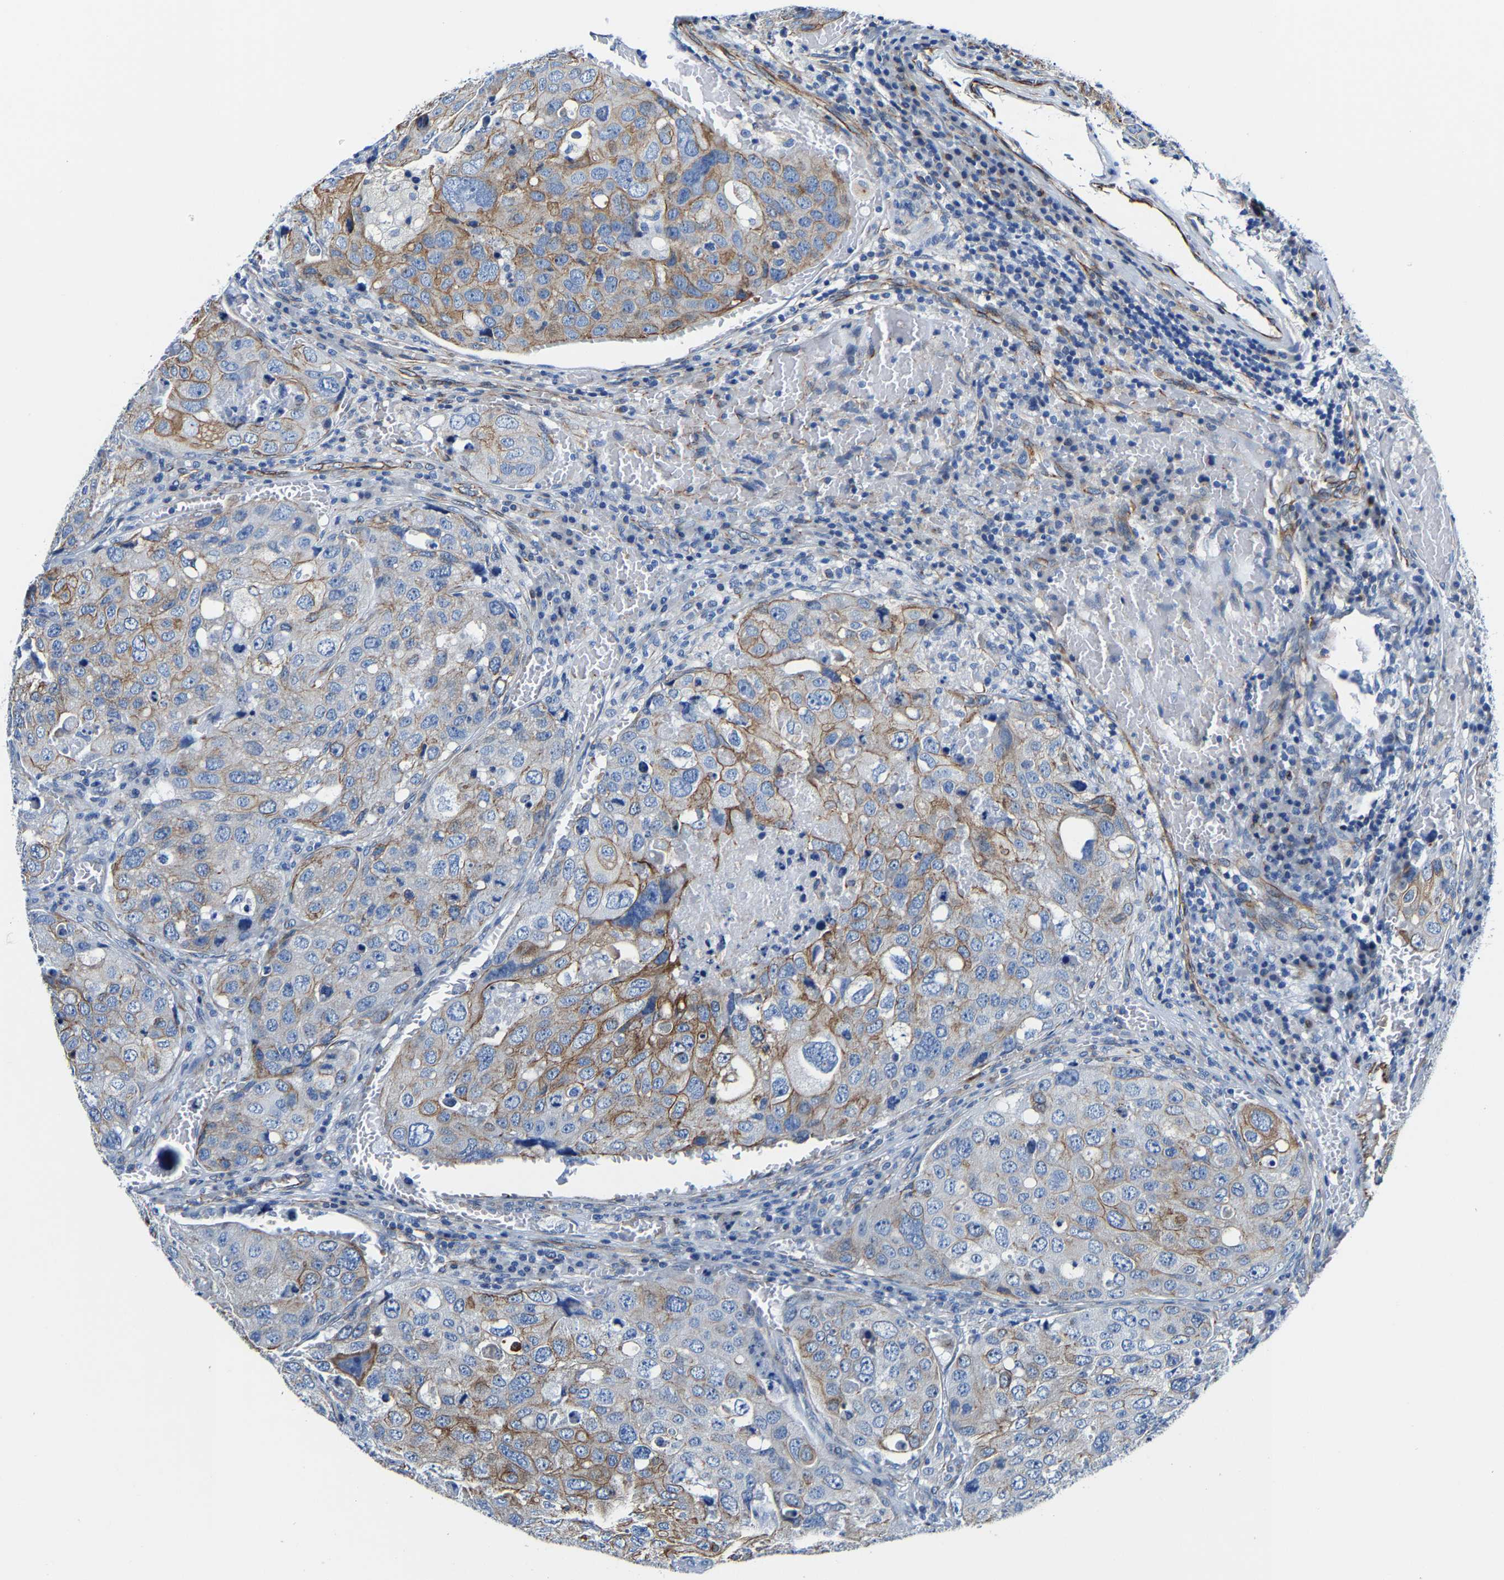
{"staining": {"intensity": "moderate", "quantity": "25%-75%", "location": "cytoplasmic/membranous"}, "tissue": "urothelial cancer", "cell_type": "Tumor cells", "image_type": "cancer", "snomed": [{"axis": "morphology", "description": "Urothelial carcinoma, High grade"}, {"axis": "topography", "description": "Lymph node"}, {"axis": "topography", "description": "Urinary bladder"}], "caption": "High-power microscopy captured an IHC histopathology image of urothelial carcinoma (high-grade), revealing moderate cytoplasmic/membranous expression in about 25%-75% of tumor cells.", "gene": "MMEL1", "patient": {"sex": "male", "age": 51}}